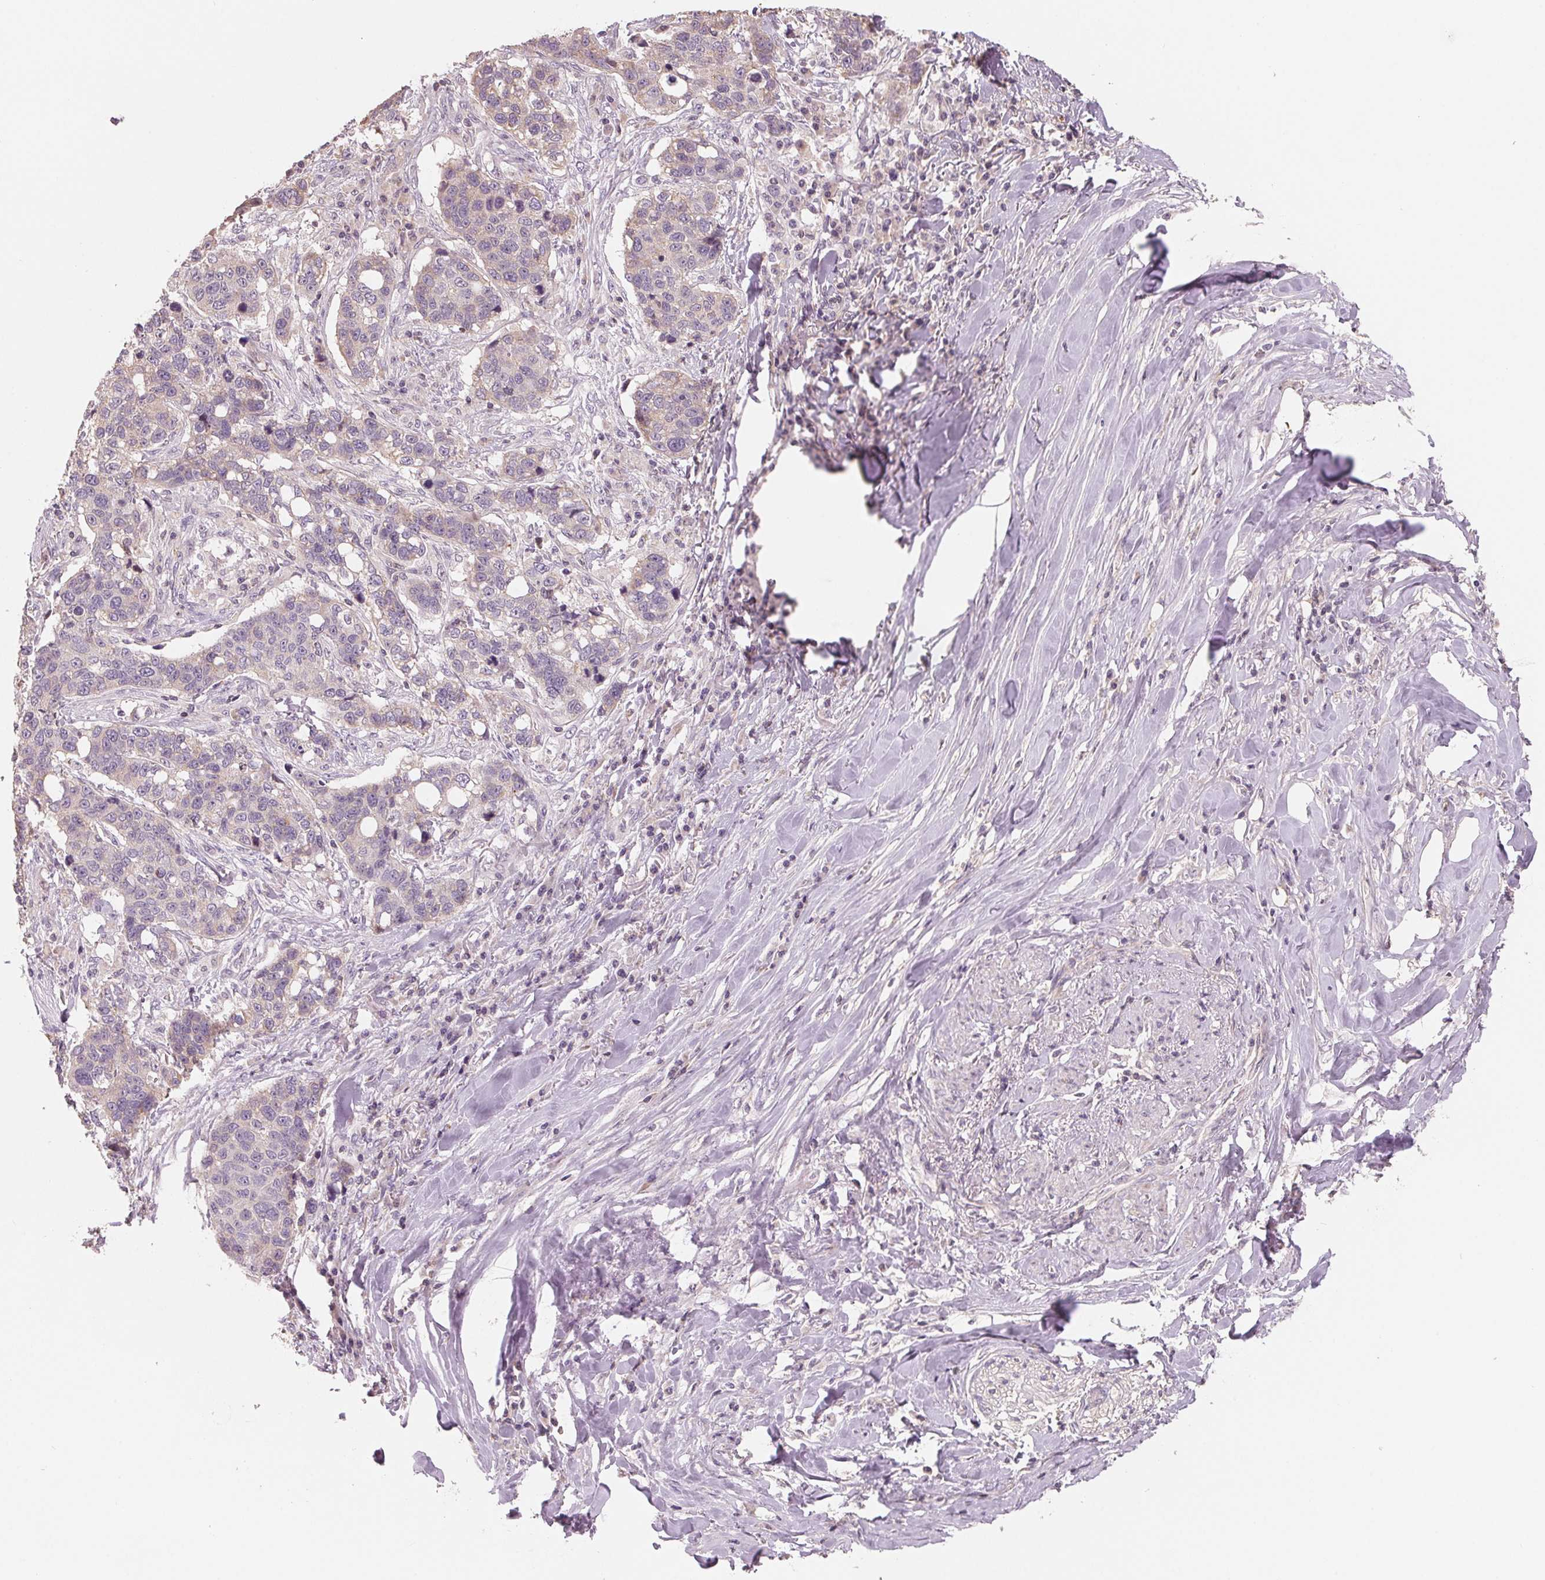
{"staining": {"intensity": "negative", "quantity": "none", "location": "none"}, "tissue": "lung cancer", "cell_type": "Tumor cells", "image_type": "cancer", "snomed": [{"axis": "morphology", "description": "Squamous cell carcinoma, NOS"}, {"axis": "topography", "description": "Lymph node"}, {"axis": "topography", "description": "Lung"}], "caption": "Tumor cells are negative for protein expression in human squamous cell carcinoma (lung). (Stains: DAB (3,3'-diaminobenzidine) IHC with hematoxylin counter stain, Microscopy: brightfield microscopy at high magnification).", "gene": "VTCN1", "patient": {"sex": "male", "age": 61}}